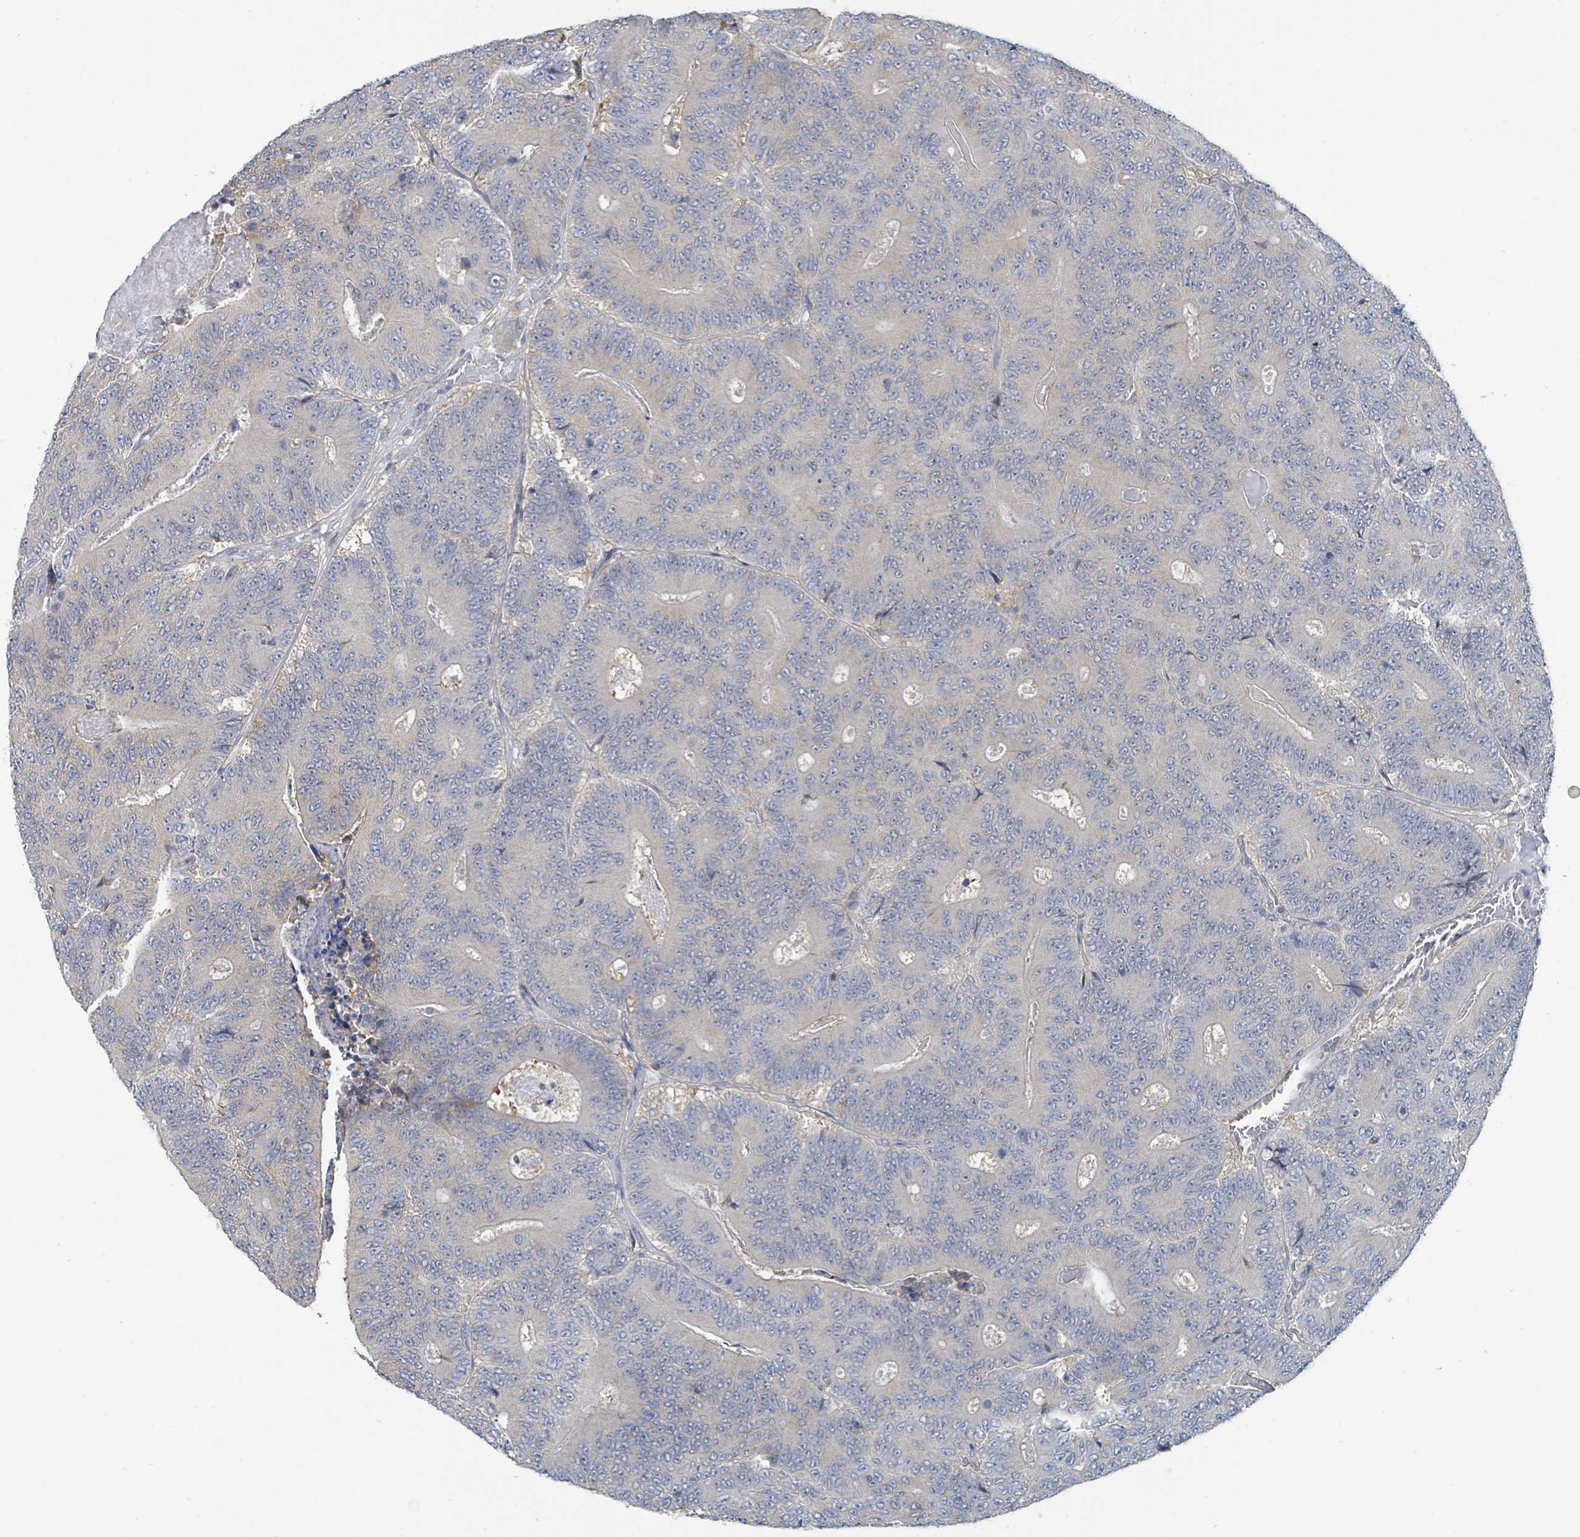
{"staining": {"intensity": "negative", "quantity": "none", "location": "none"}, "tissue": "colorectal cancer", "cell_type": "Tumor cells", "image_type": "cancer", "snomed": [{"axis": "morphology", "description": "Adenocarcinoma, NOS"}, {"axis": "topography", "description": "Colon"}], "caption": "The photomicrograph demonstrates no staining of tumor cells in adenocarcinoma (colorectal).", "gene": "ANKRD55", "patient": {"sex": "male", "age": 83}}